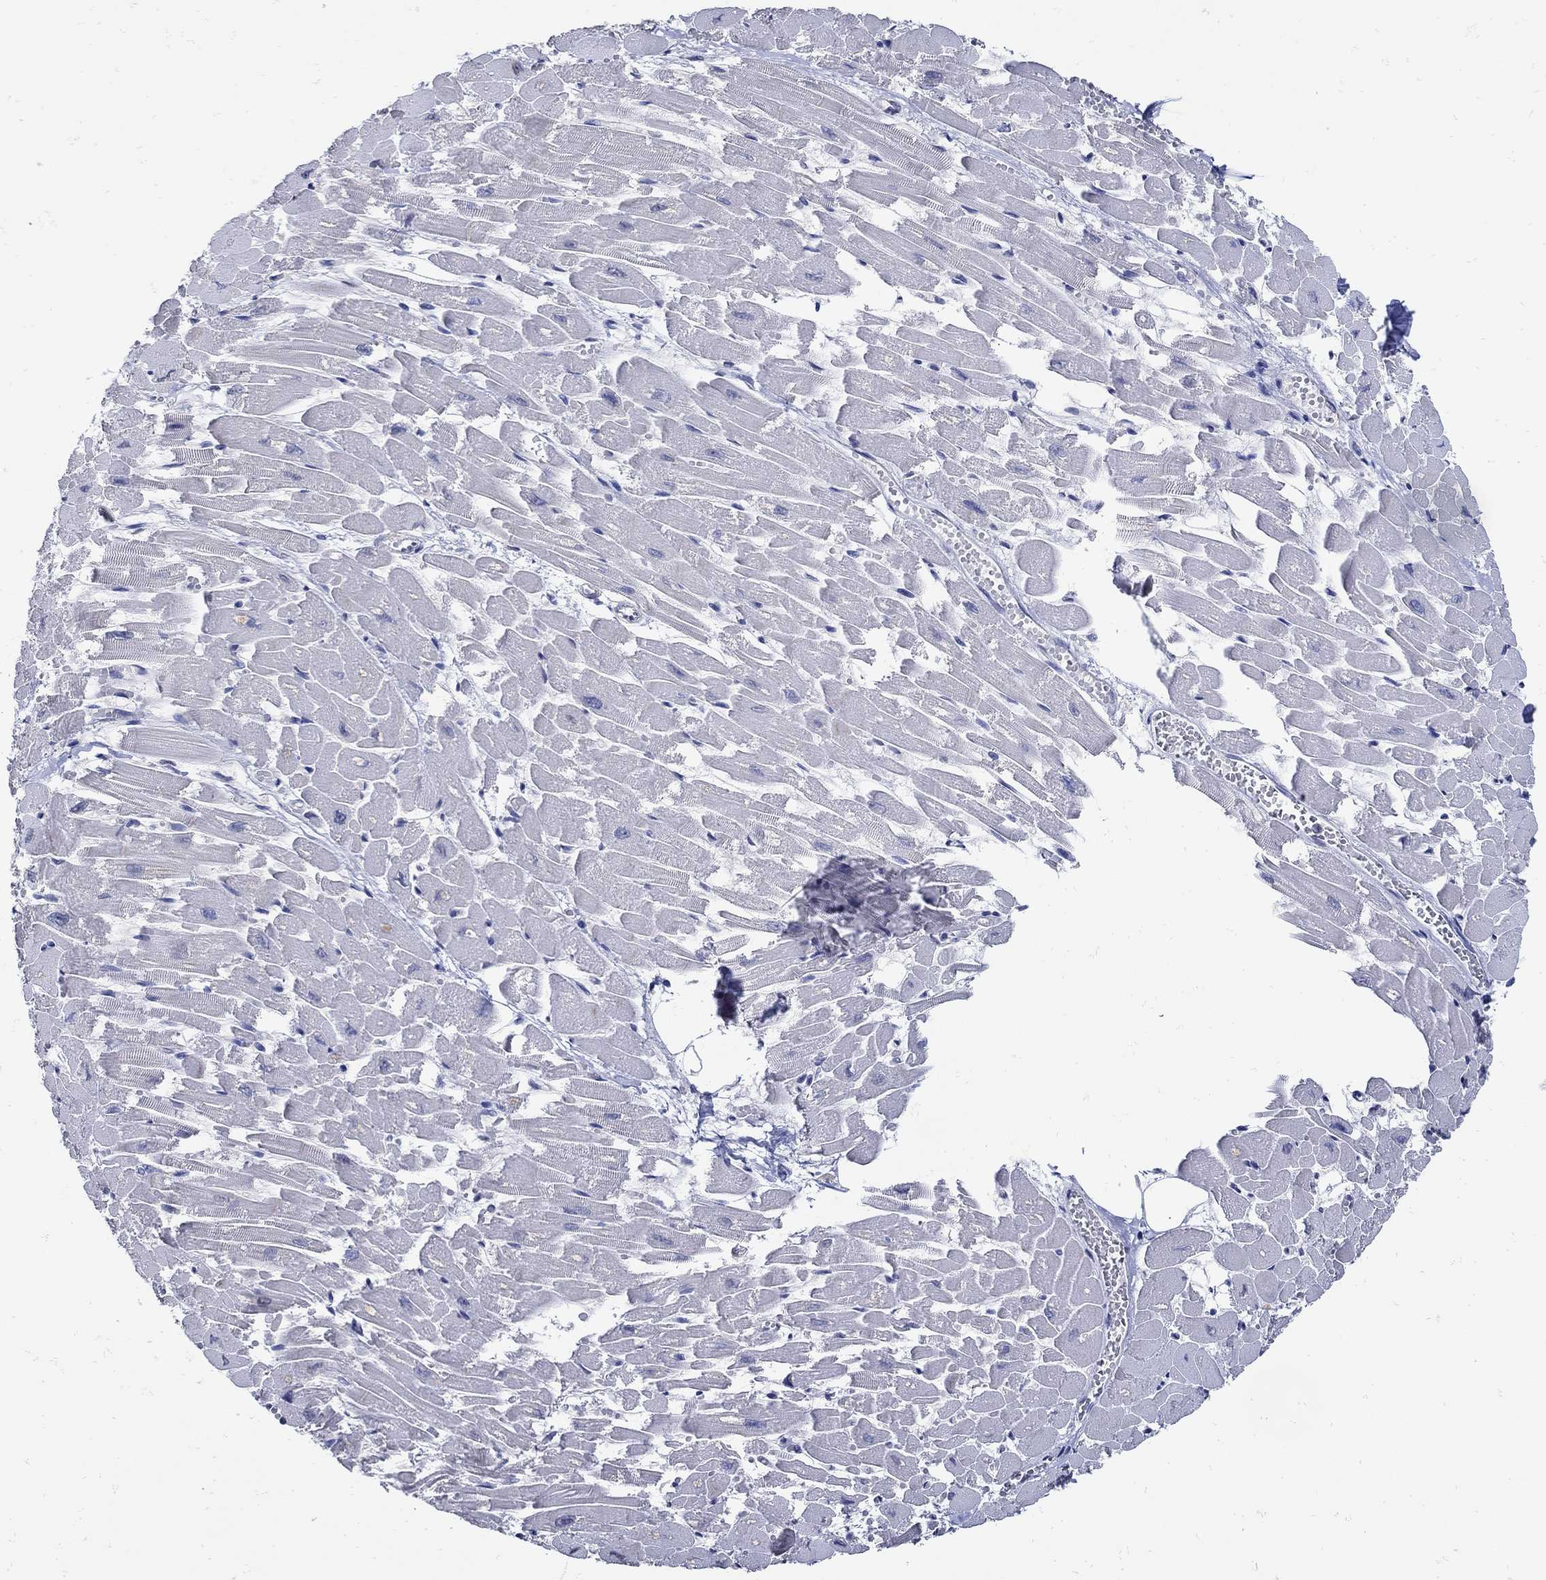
{"staining": {"intensity": "negative", "quantity": "none", "location": "none"}, "tissue": "heart muscle", "cell_type": "Cardiomyocytes", "image_type": "normal", "snomed": [{"axis": "morphology", "description": "Normal tissue, NOS"}, {"axis": "topography", "description": "Heart"}], "caption": "Immunohistochemistry photomicrograph of normal heart muscle: heart muscle stained with DAB demonstrates no significant protein positivity in cardiomyocytes.", "gene": "KCNN3", "patient": {"sex": "female", "age": 52}}